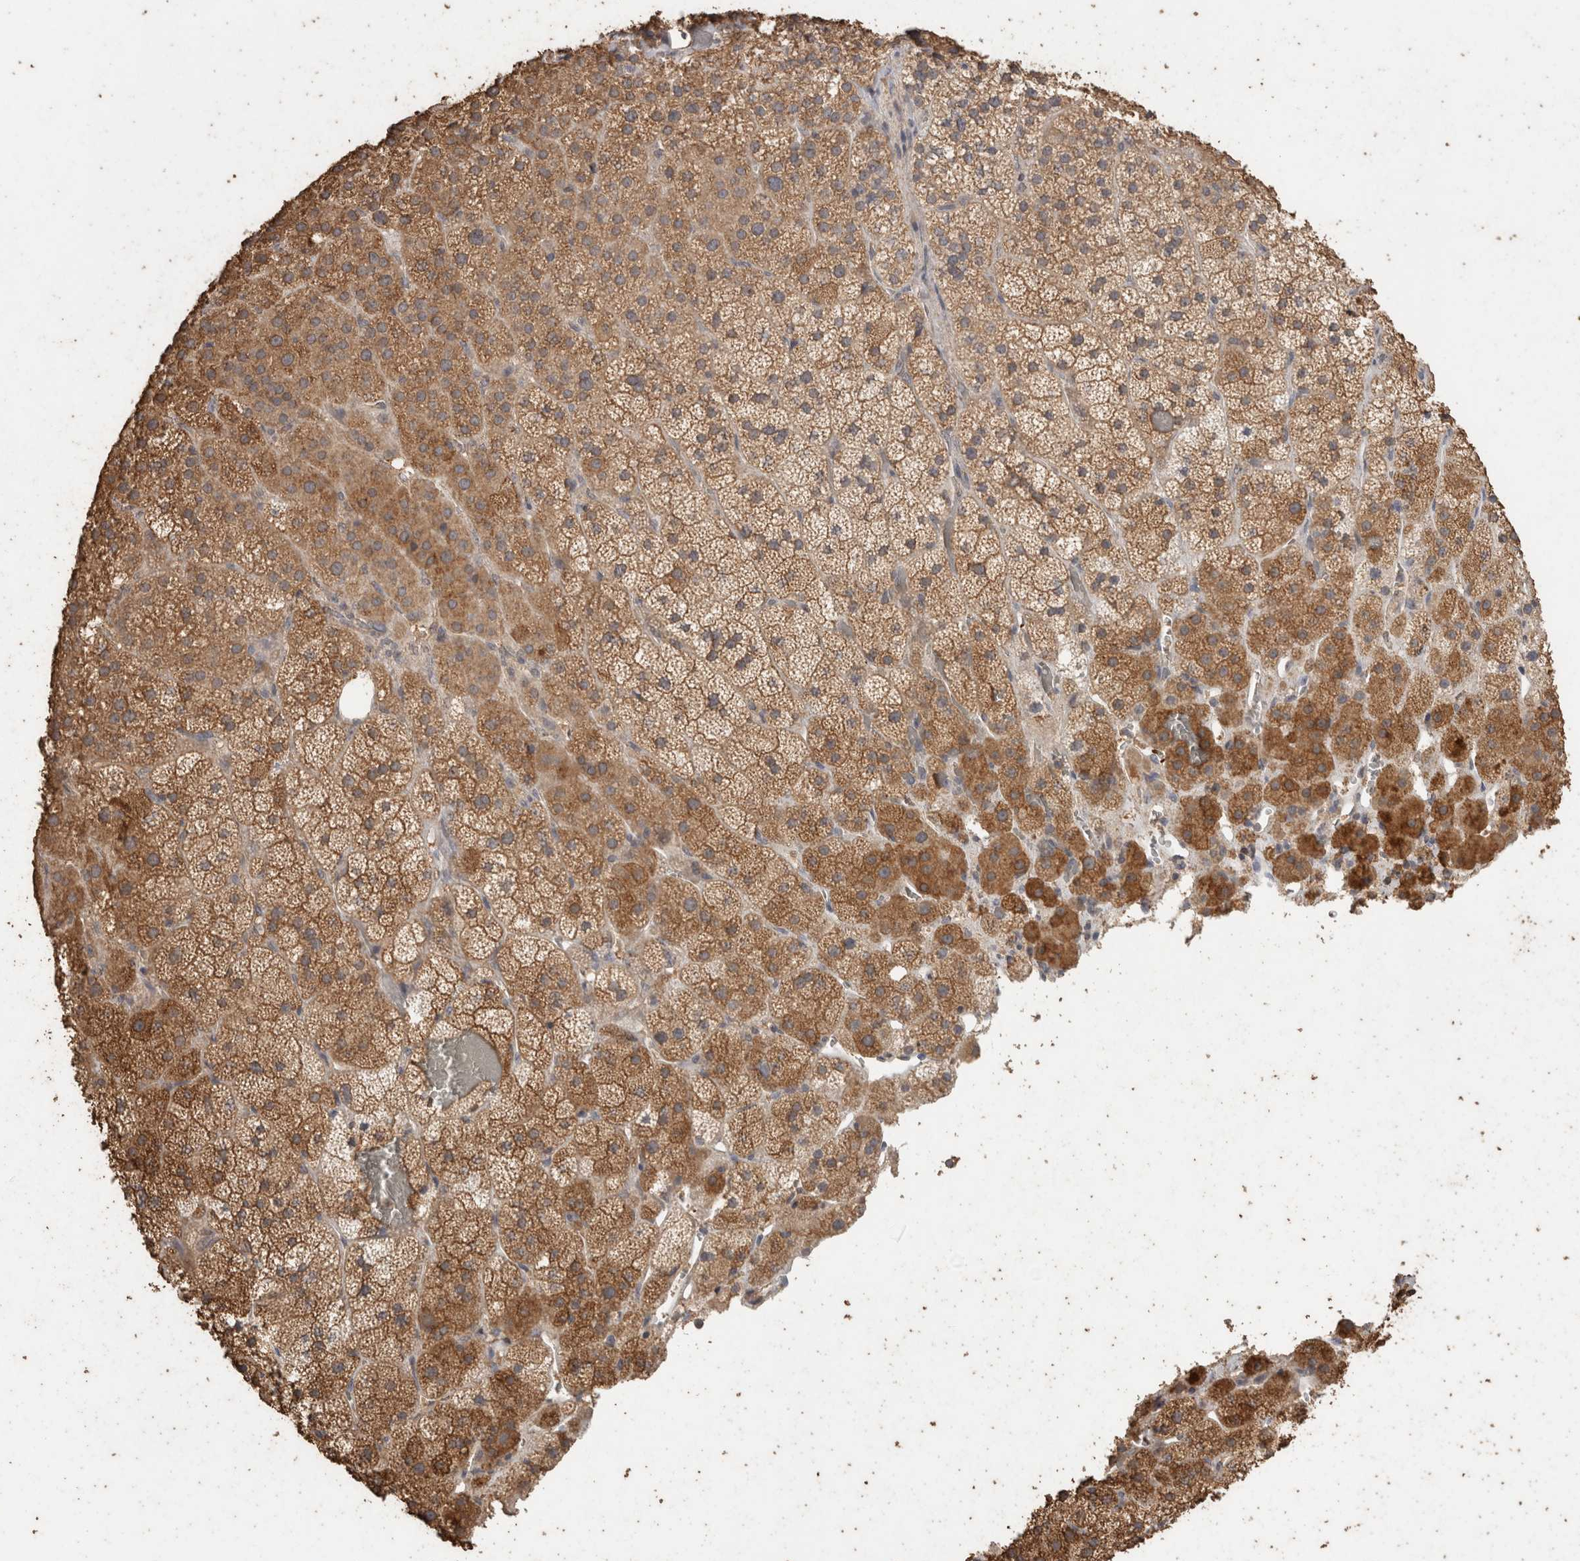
{"staining": {"intensity": "moderate", "quantity": ">75%", "location": "cytoplasmic/membranous"}, "tissue": "adrenal gland", "cell_type": "Glandular cells", "image_type": "normal", "snomed": [{"axis": "morphology", "description": "Normal tissue, NOS"}, {"axis": "topography", "description": "Adrenal gland"}], "caption": "The image exhibits a brown stain indicating the presence of a protein in the cytoplasmic/membranous of glandular cells in adrenal gland.", "gene": "CX3CL1", "patient": {"sex": "male", "age": 57}}